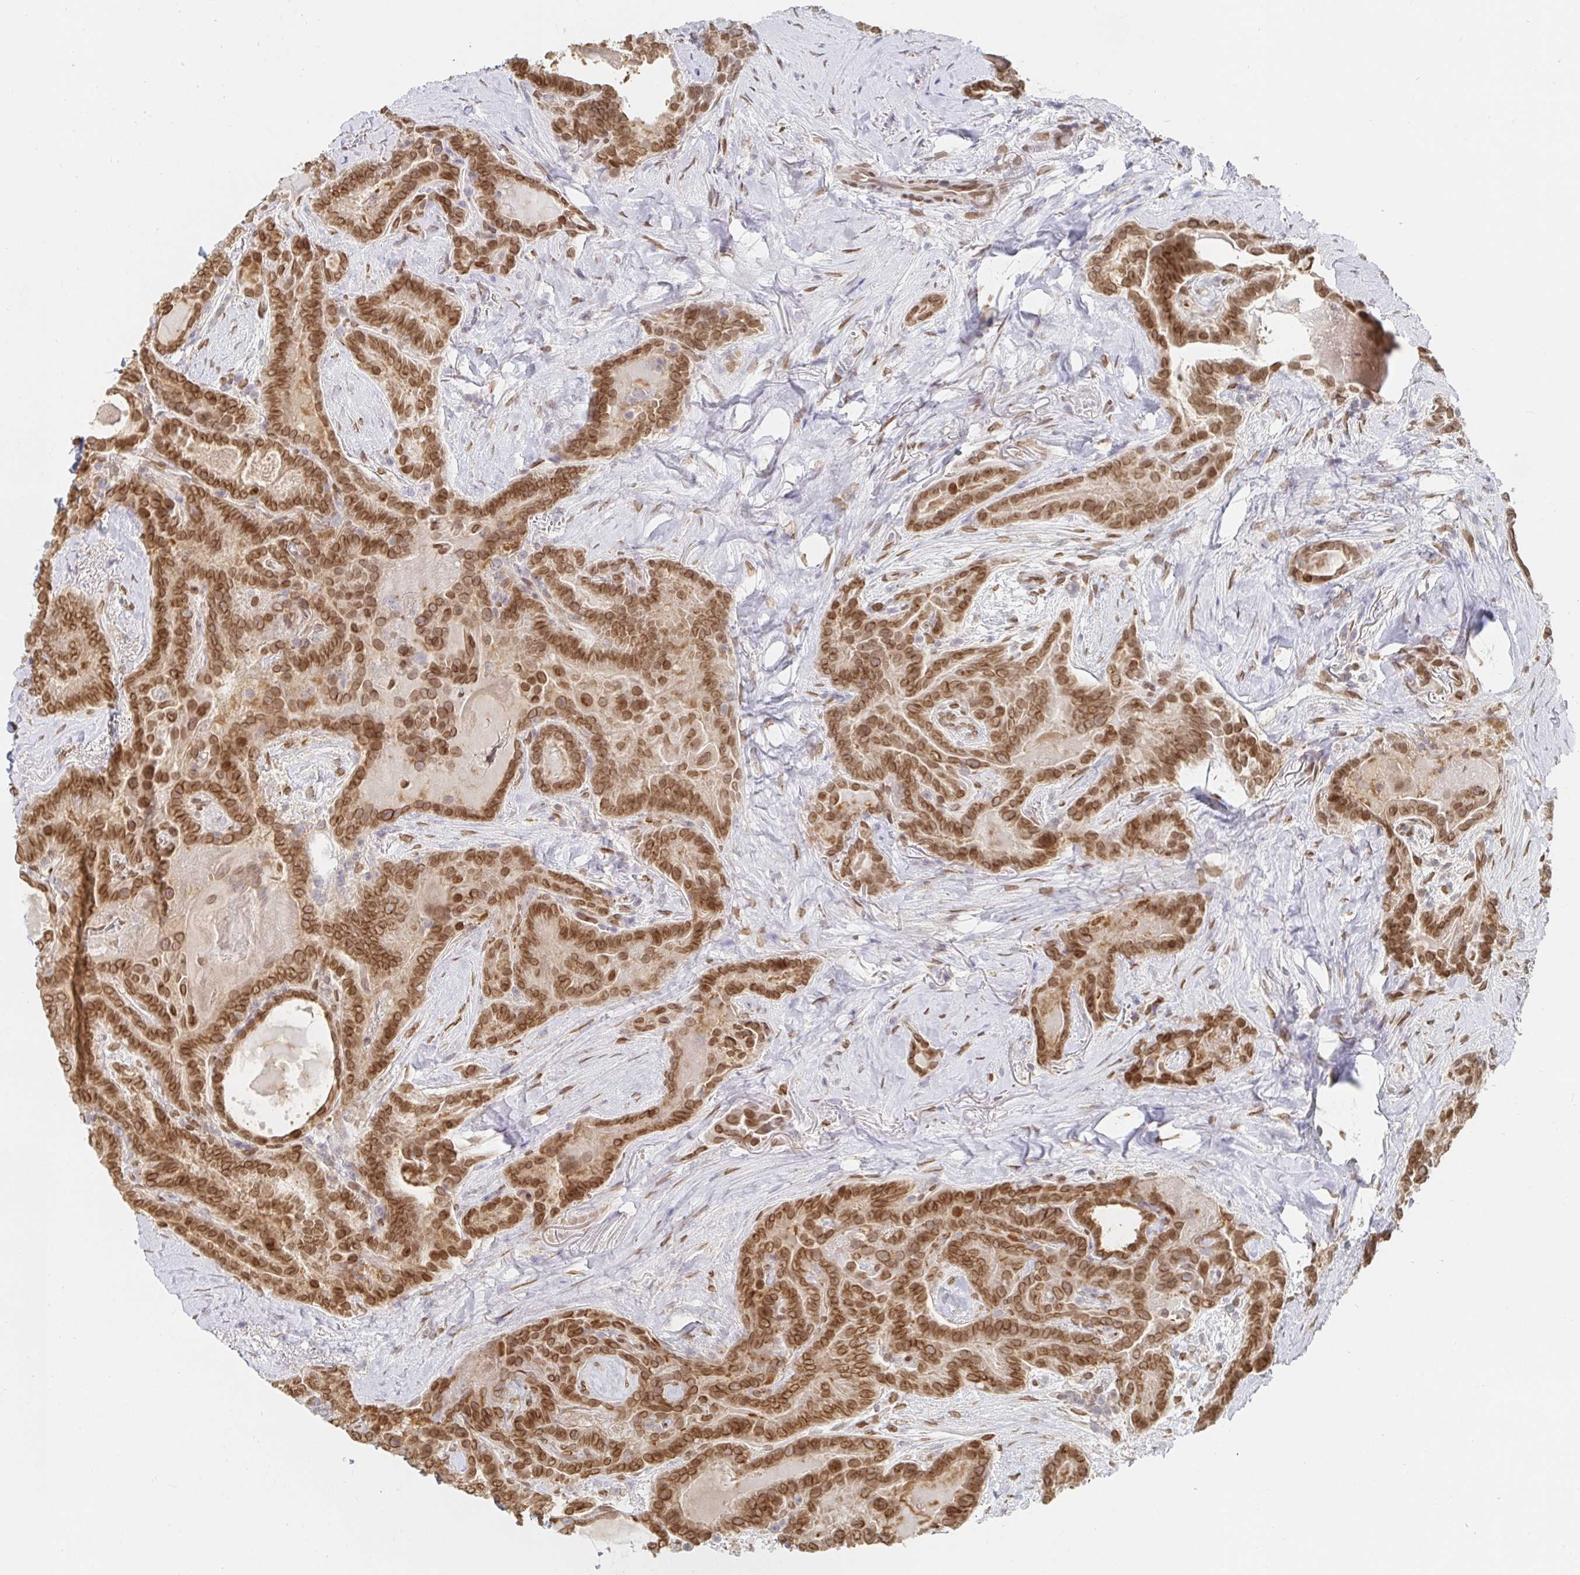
{"staining": {"intensity": "moderate", "quantity": ">75%", "location": "nuclear"}, "tissue": "thyroid cancer", "cell_type": "Tumor cells", "image_type": "cancer", "snomed": [{"axis": "morphology", "description": "Papillary adenocarcinoma, NOS"}, {"axis": "topography", "description": "Thyroid gland"}], "caption": "This image displays thyroid papillary adenocarcinoma stained with immunohistochemistry to label a protein in brown. The nuclear of tumor cells show moderate positivity for the protein. Nuclei are counter-stained blue.", "gene": "CHD2", "patient": {"sex": "female", "age": 61}}